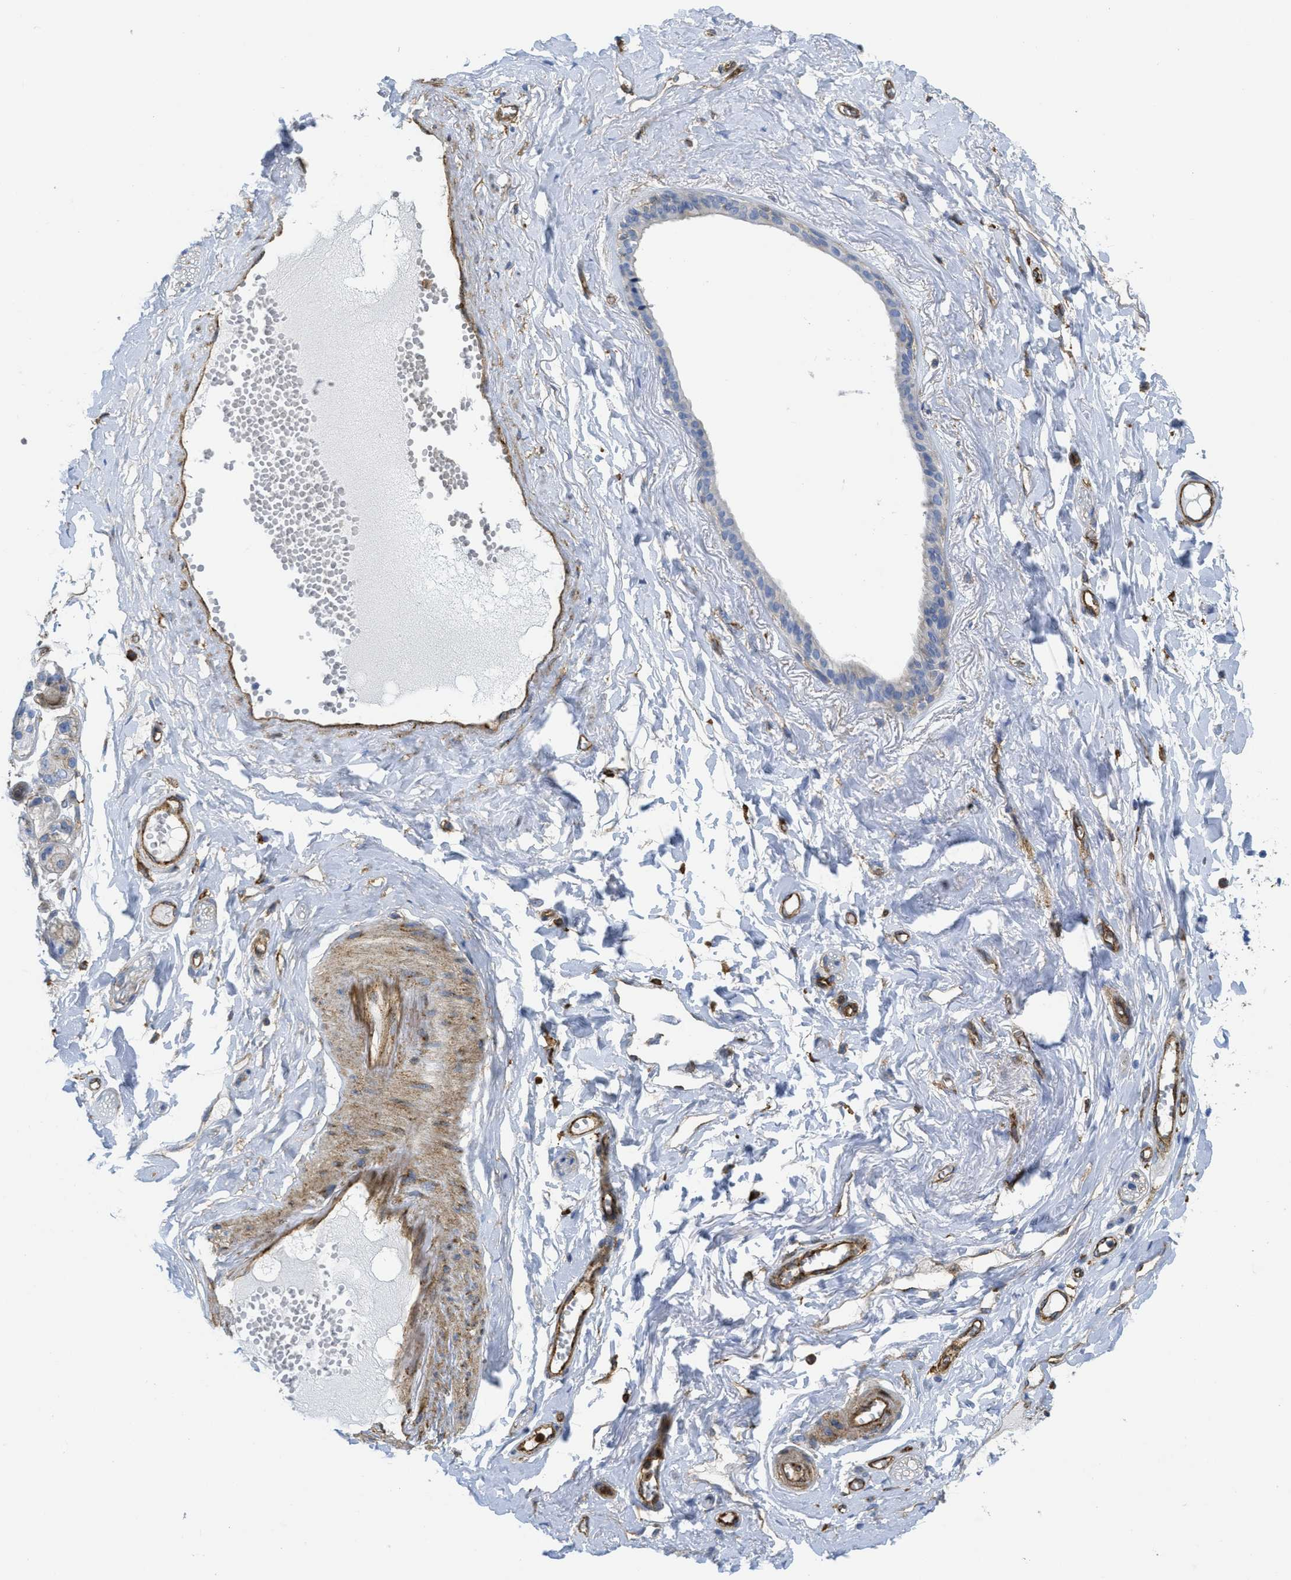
{"staining": {"intensity": "moderate", "quantity": ">75%", "location": "cytoplasmic/membranous"}, "tissue": "adipose tissue", "cell_type": "Adipocytes", "image_type": "normal", "snomed": [{"axis": "morphology", "description": "Normal tissue, NOS"}, {"axis": "morphology", "description": "Inflammation, NOS"}, {"axis": "topography", "description": "Salivary gland"}, {"axis": "topography", "description": "Peripheral nerve tissue"}], "caption": "Adipose tissue stained with DAB immunohistochemistry shows medium levels of moderate cytoplasmic/membranous positivity in approximately >75% of adipocytes. (Brightfield microscopy of DAB IHC at high magnification).", "gene": "HIP1", "patient": {"sex": "female", "age": 75}}